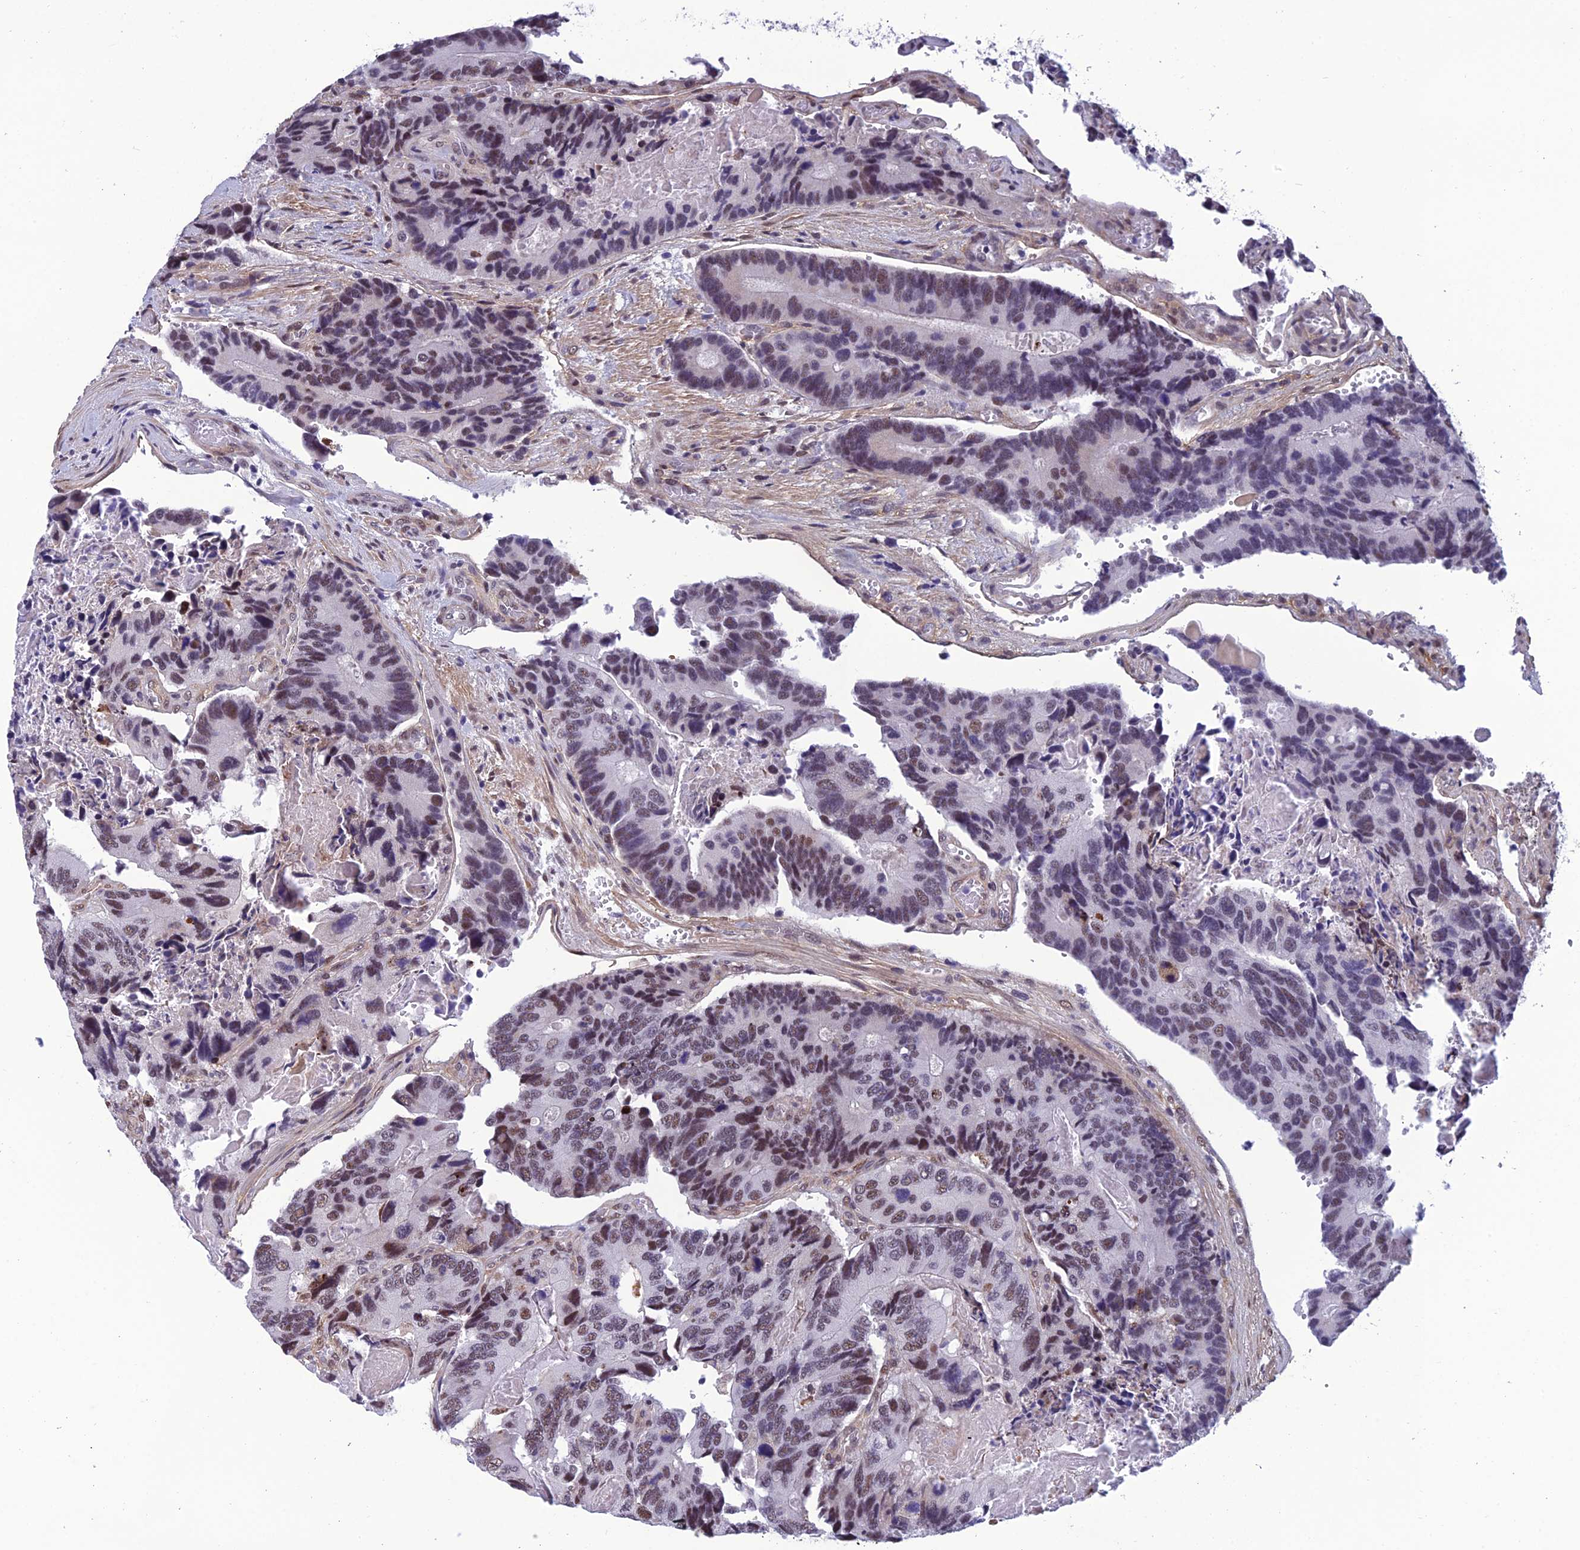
{"staining": {"intensity": "moderate", "quantity": "25%-75%", "location": "nuclear"}, "tissue": "colorectal cancer", "cell_type": "Tumor cells", "image_type": "cancer", "snomed": [{"axis": "morphology", "description": "Adenocarcinoma, NOS"}, {"axis": "topography", "description": "Colon"}], "caption": "This is an image of immunohistochemistry (IHC) staining of colorectal cancer, which shows moderate staining in the nuclear of tumor cells.", "gene": "RSRC1", "patient": {"sex": "male", "age": 84}}